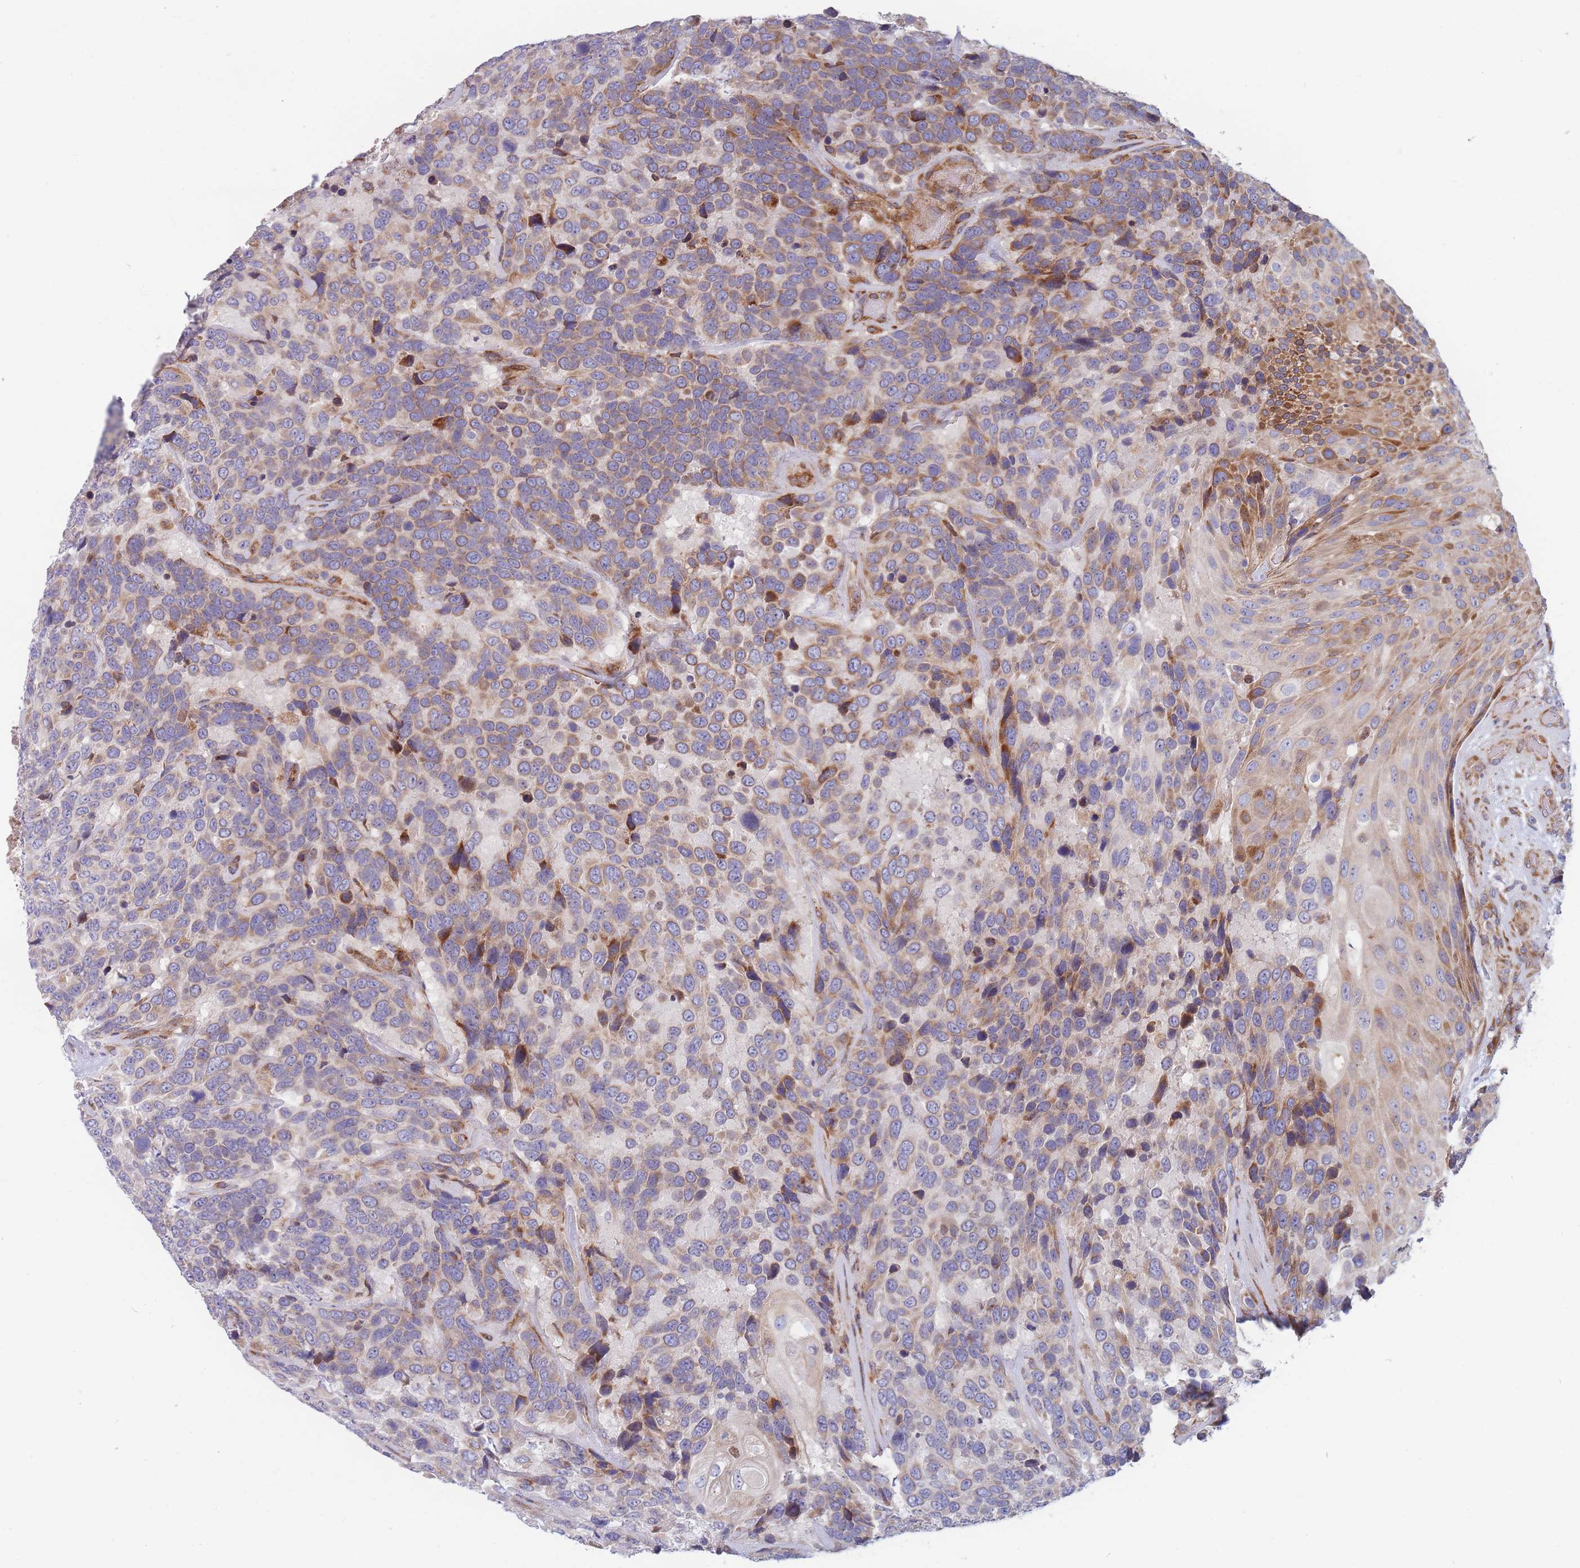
{"staining": {"intensity": "moderate", "quantity": "<25%", "location": "cytoplasmic/membranous"}, "tissue": "urothelial cancer", "cell_type": "Tumor cells", "image_type": "cancer", "snomed": [{"axis": "morphology", "description": "Urothelial carcinoma, High grade"}, {"axis": "topography", "description": "Urinary bladder"}], "caption": "Urothelial carcinoma (high-grade) tissue shows moderate cytoplasmic/membranous expression in about <25% of tumor cells, visualized by immunohistochemistry. (DAB = brown stain, brightfield microscopy at high magnification).", "gene": "TMEM131L", "patient": {"sex": "female", "age": 70}}